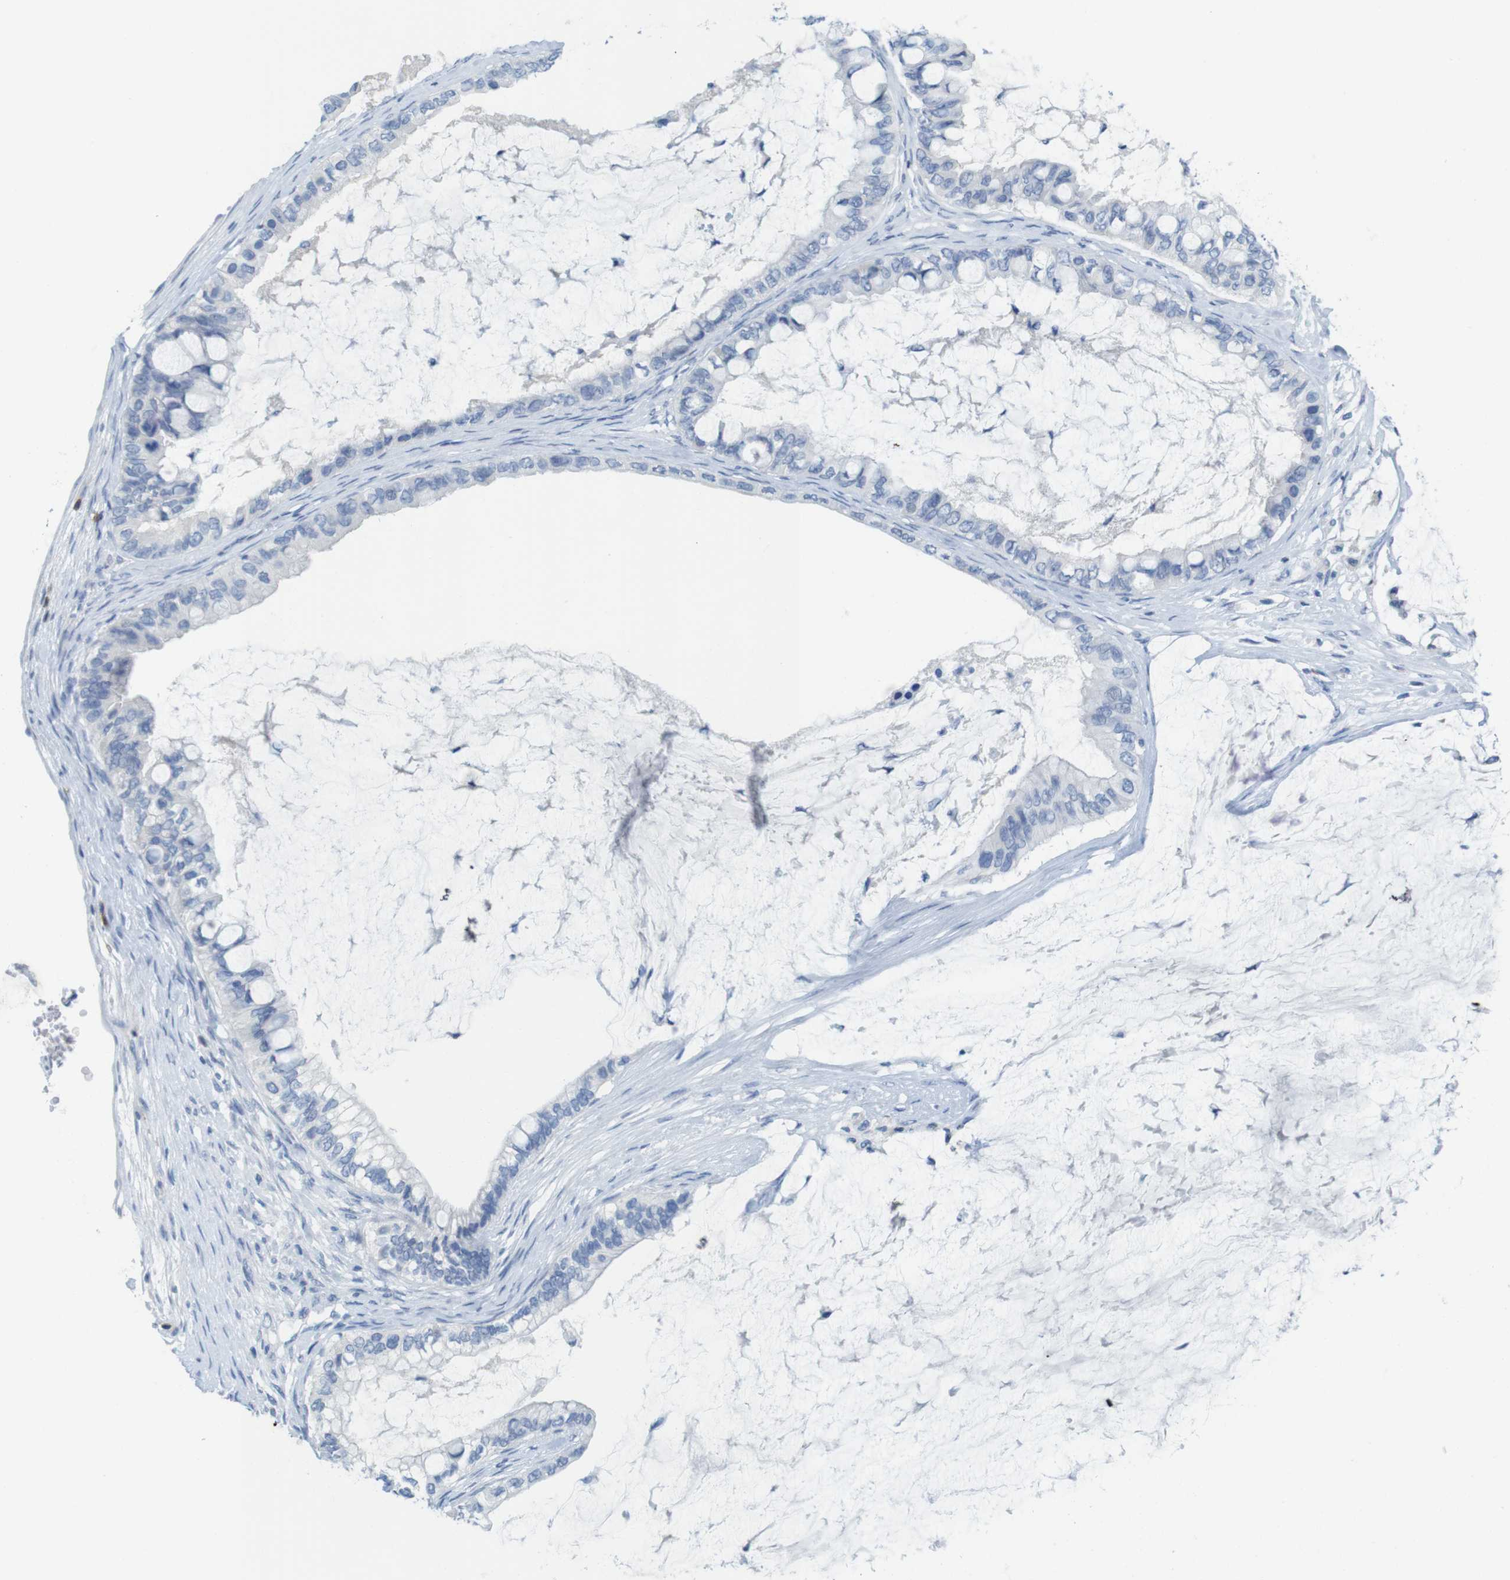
{"staining": {"intensity": "negative", "quantity": "none", "location": "none"}, "tissue": "ovarian cancer", "cell_type": "Tumor cells", "image_type": "cancer", "snomed": [{"axis": "morphology", "description": "Cystadenocarcinoma, mucinous, NOS"}, {"axis": "topography", "description": "Ovary"}], "caption": "IHC histopathology image of neoplastic tissue: human ovarian cancer (mucinous cystadenocarcinoma) stained with DAB shows no significant protein staining in tumor cells.", "gene": "CD5", "patient": {"sex": "female", "age": 80}}